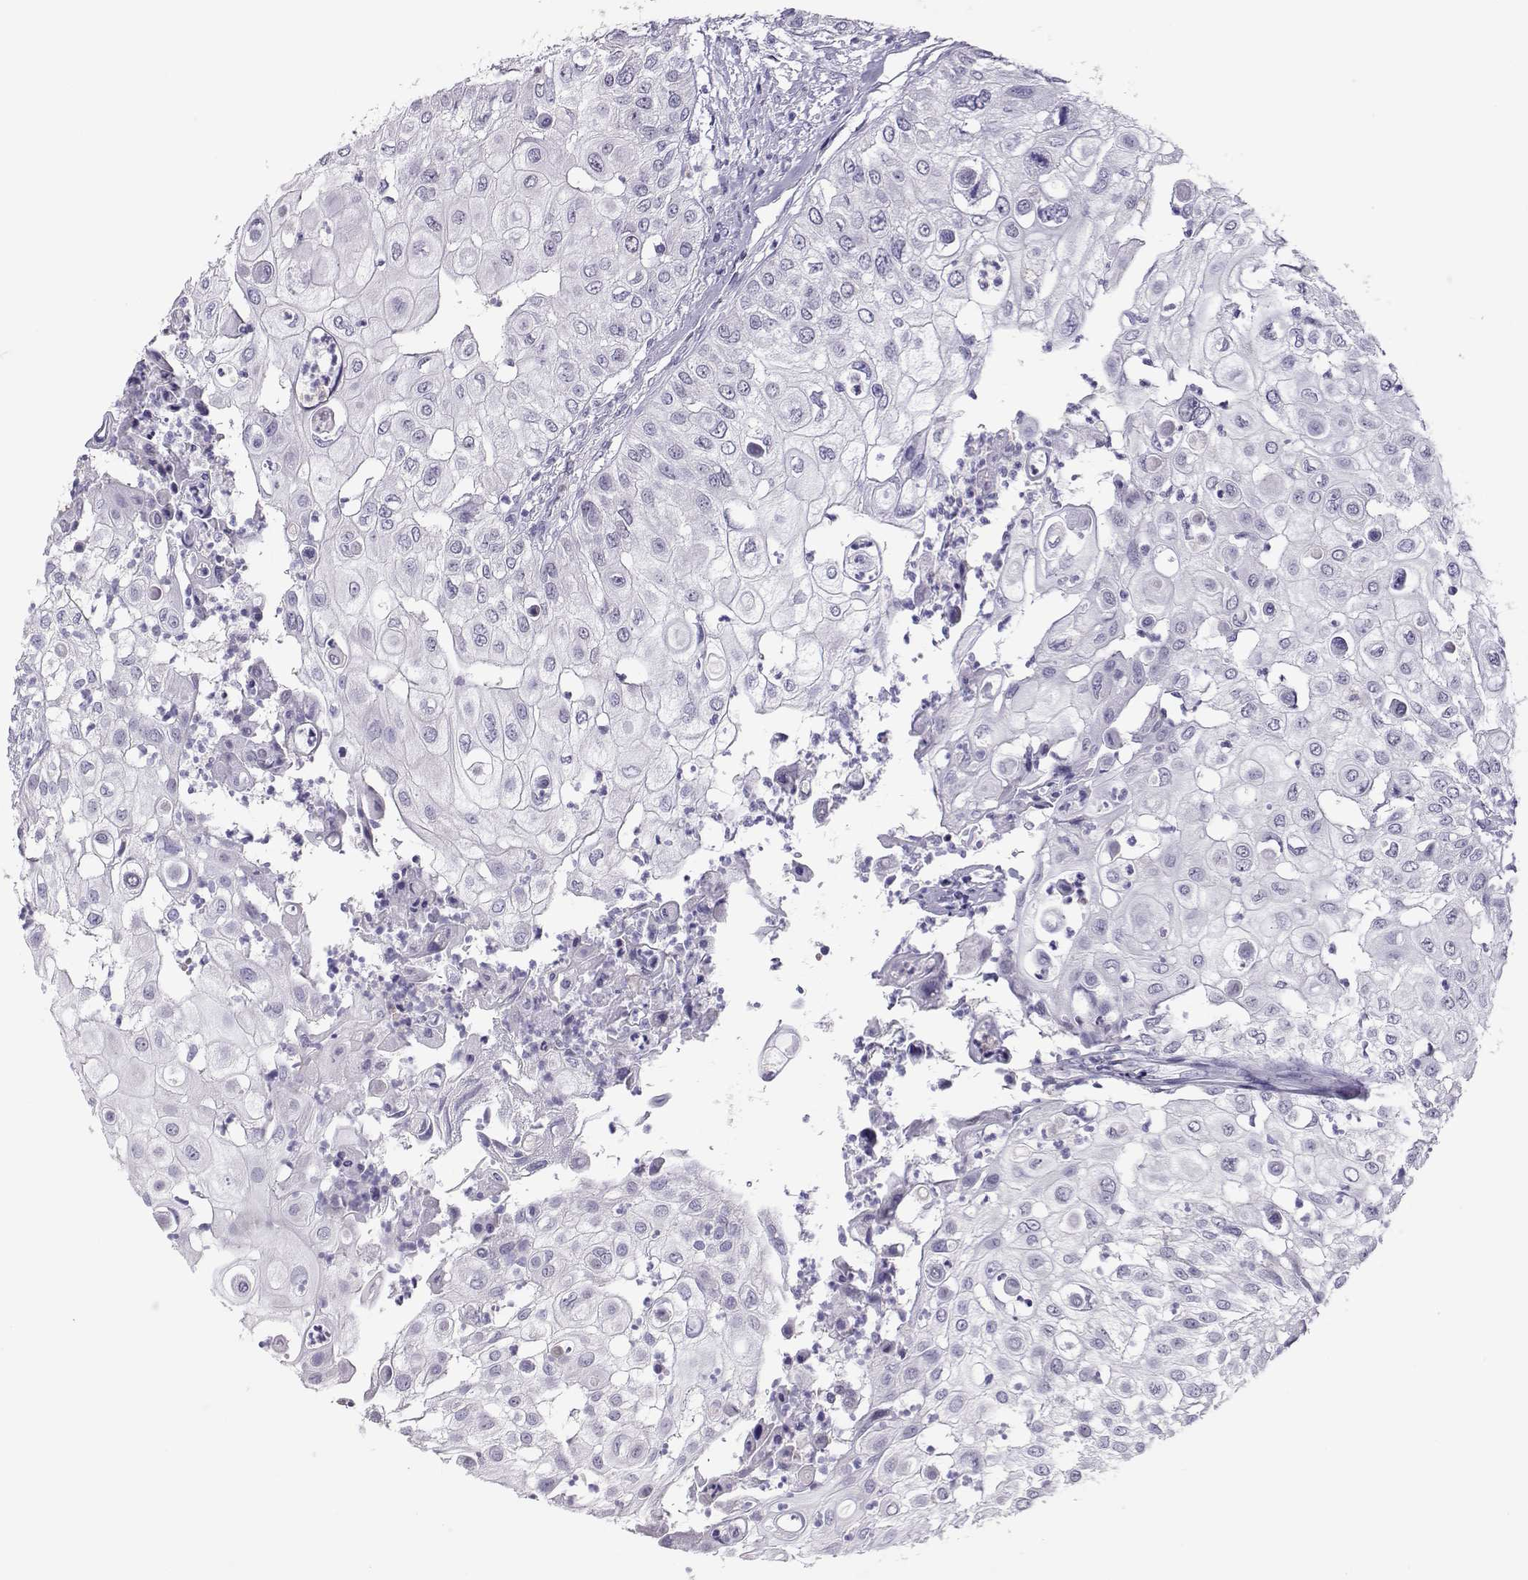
{"staining": {"intensity": "negative", "quantity": "none", "location": "none"}, "tissue": "urothelial cancer", "cell_type": "Tumor cells", "image_type": "cancer", "snomed": [{"axis": "morphology", "description": "Urothelial carcinoma, High grade"}, {"axis": "topography", "description": "Urinary bladder"}], "caption": "The immunohistochemistry (IHC) histopathology image has no significant staining in tumor cells of urothelial carcinoma (high-grade) tissue.", "gene": "TRPM7", "patient": {"sex": "female", "age": 79}}